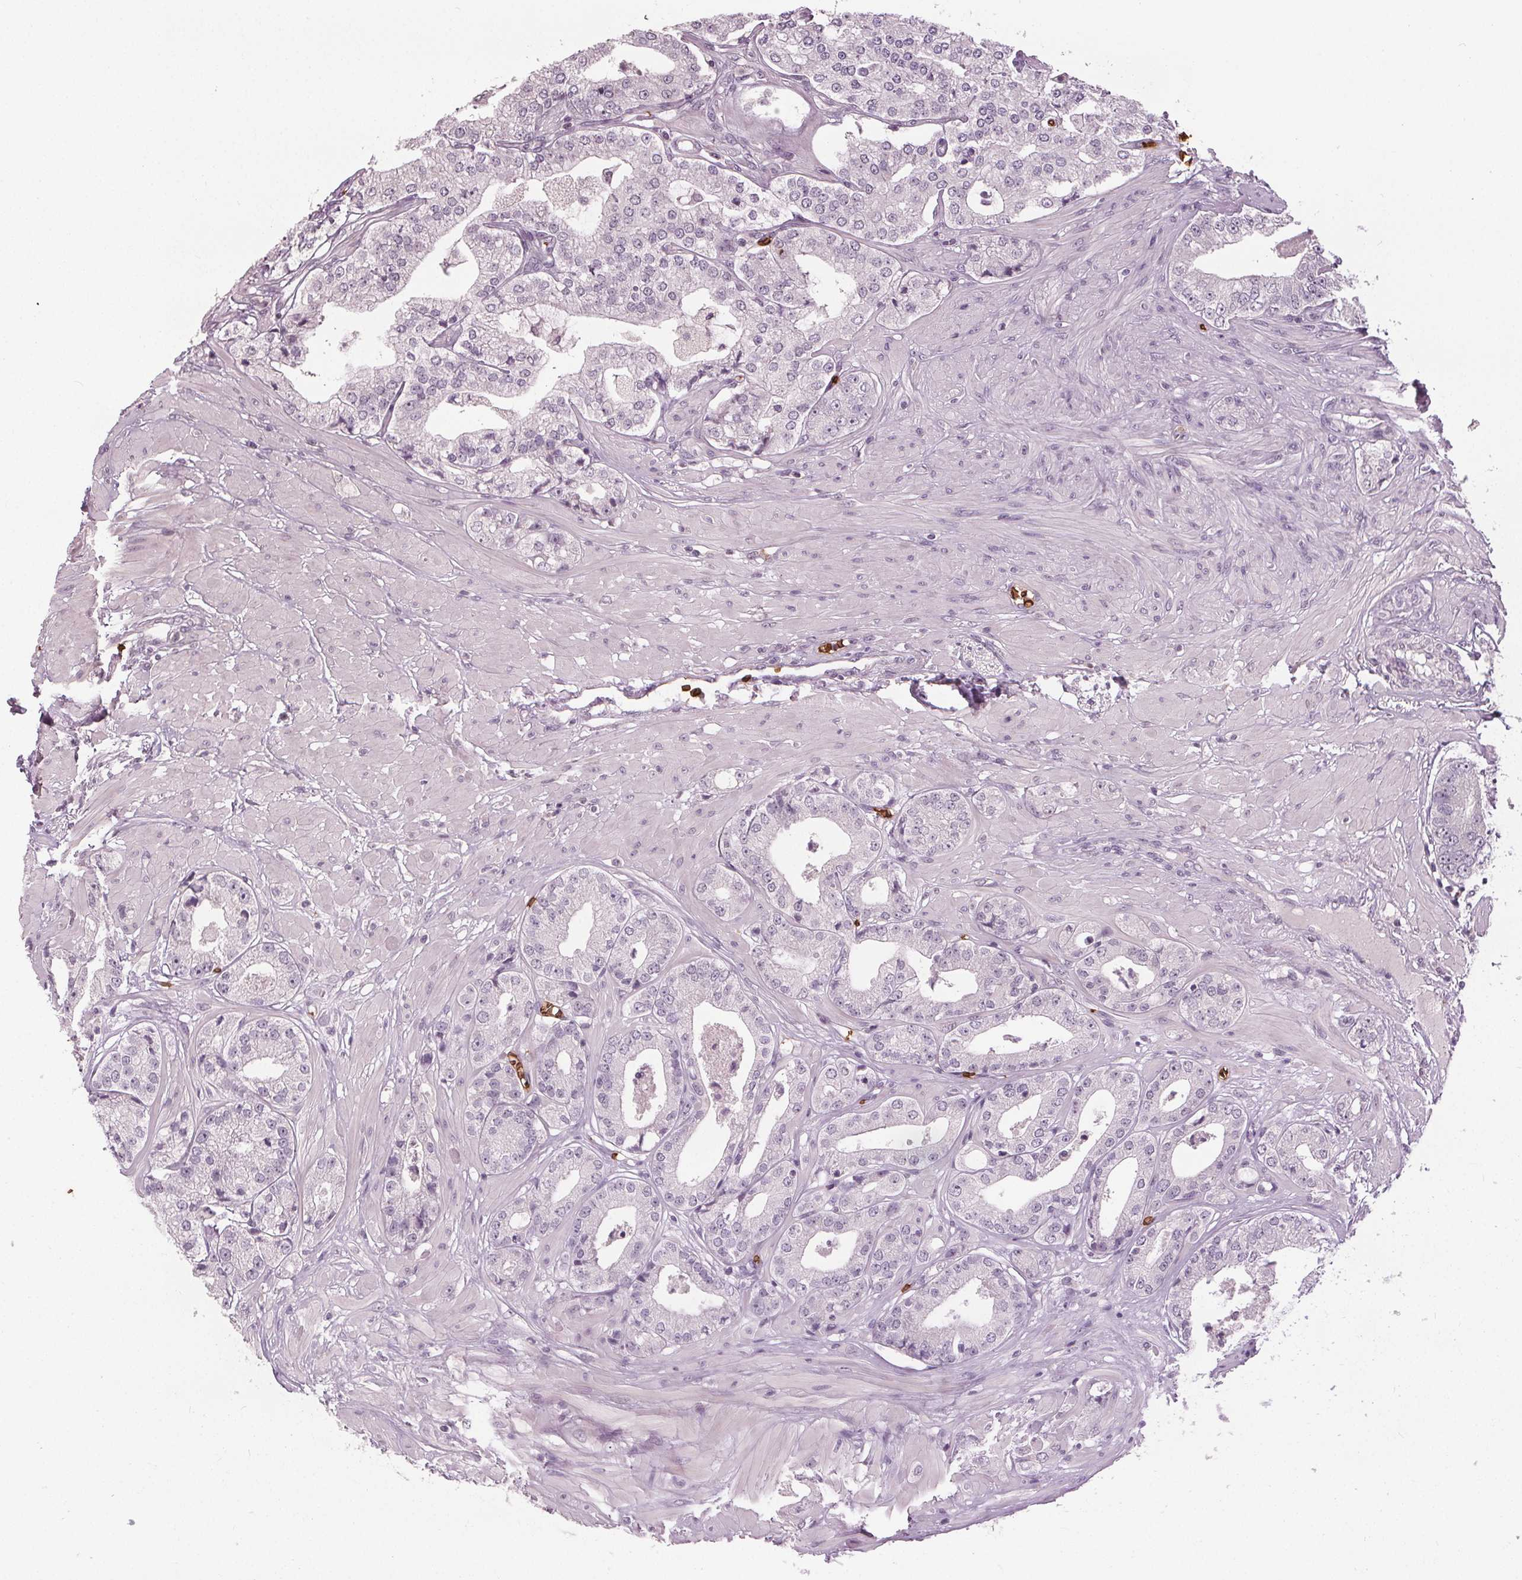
{"staining": {"intensity": "negative", "quantity": "none", "location": "none"}, "tissue": "prostate cancer", "cell_type": "Tumor cells", "image_type": "cancer", "snomed": [{"axis": "morphology", "description": "Adenocarcinoma, Low grade"}, {"axis": "topography", "description": "Prostate"}], "caption": "Immunohistochemistry image of neoplastic tissue: prostate cancer stained with DAB (3,3'-diaminobenzidine) displays no significant protein staining in tumor cells.", "gene": "SLC4A1", "patient": {"sex": "male", "age": 60}}